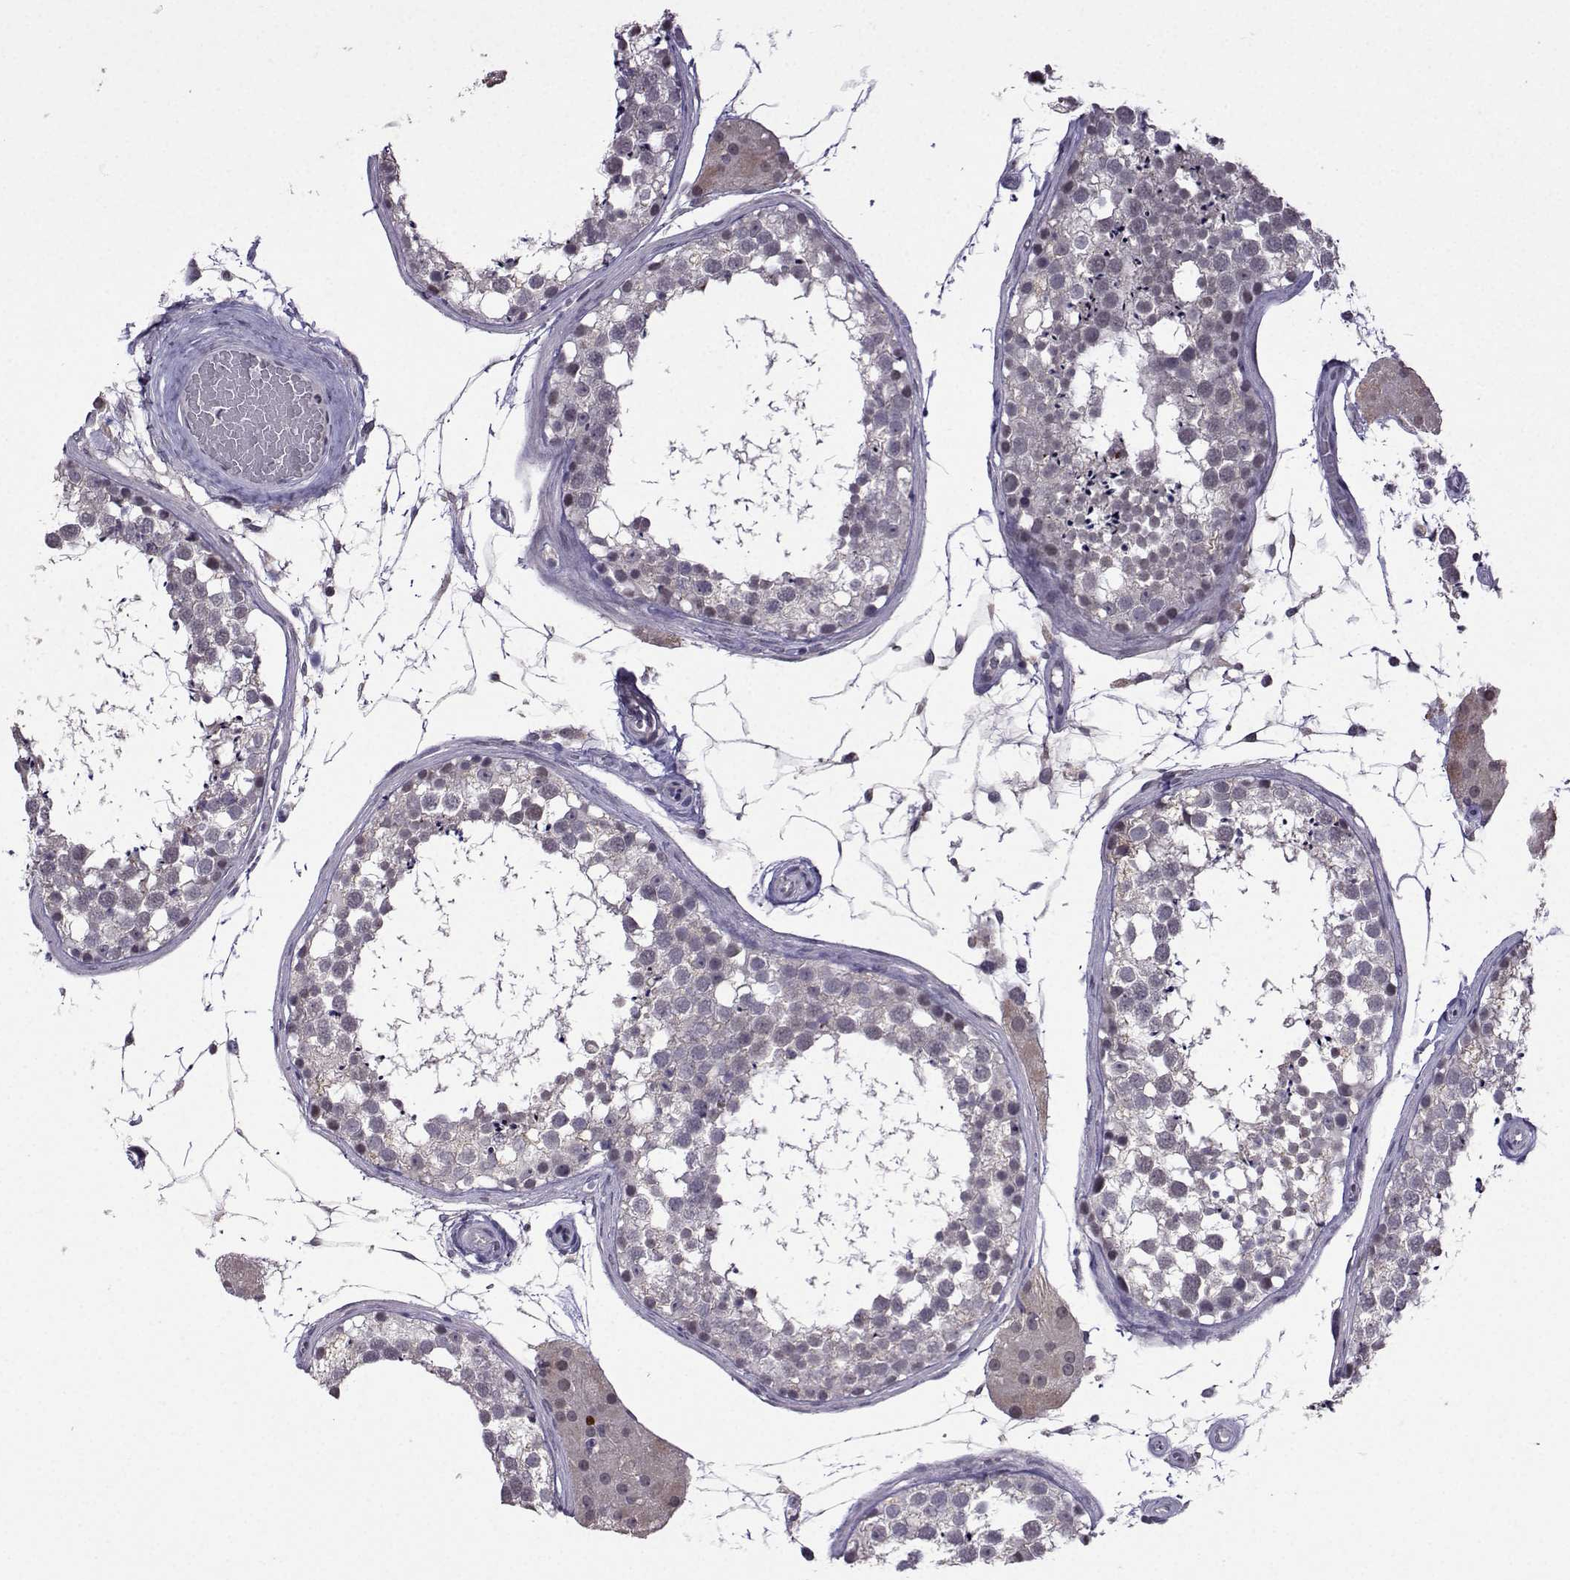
{"staining": {"intensity": "negative", "quantity": "none", "location": "none"}, "tissue": "testis", "cell_type": "Cells in seminiferous ducts", "image_type": "normal", "snomed": [{"axis": "morphology", "description": "Normal tissue, NOS"}, {"axis": "morphology", "description": "Seminoma, NOS"}, {"axis": "topography", "description": "Testis"}], "caption": "DAB immunohistochemical staining of normal testis displays no significant positivity in cells in seminiferous ducts.", "gene": "CCL28", "patient": {"sex": "male", "age": 65}}